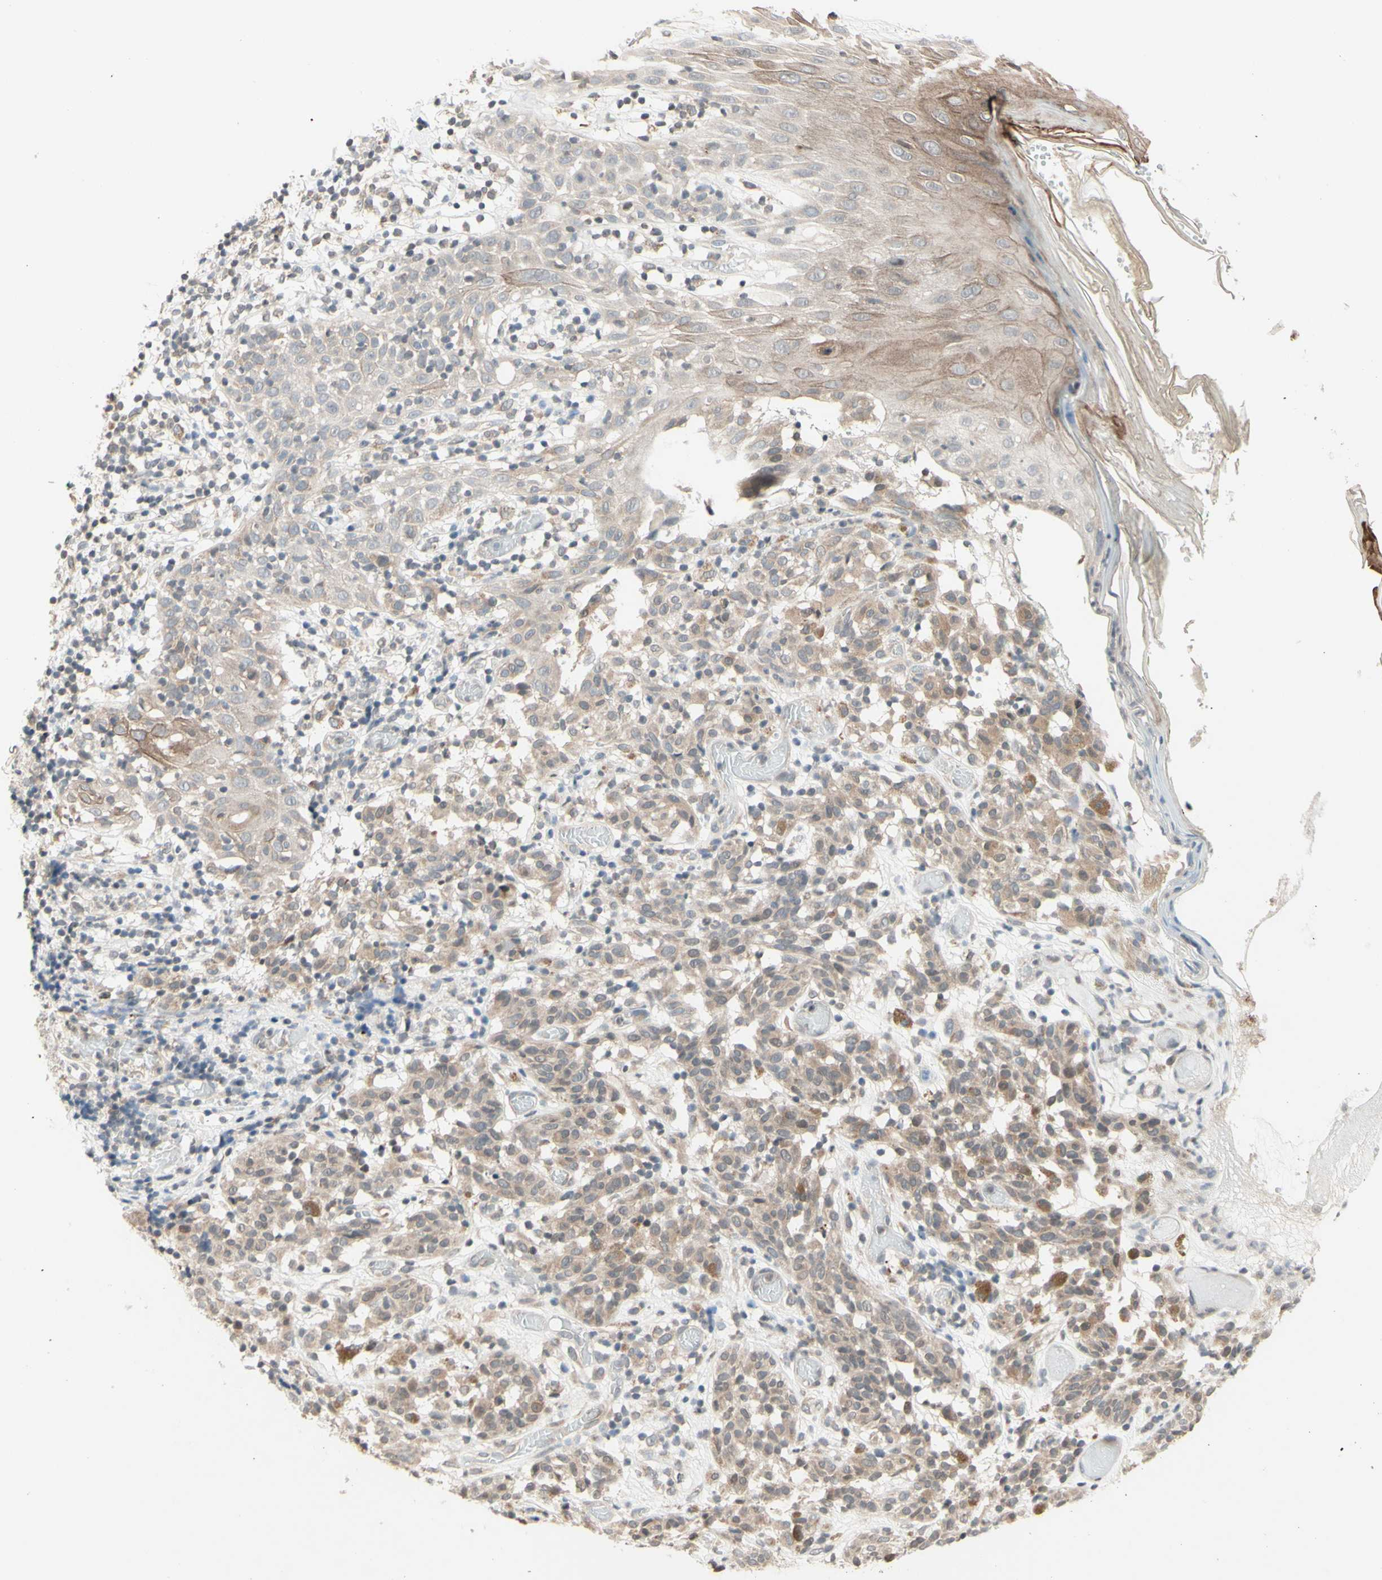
{"staining": {"intensity": "weak", "quantity": ">75%", "location": "cytoplasmic/membranous"}, "tissue": "melanoma", "cell_type": "Tumor cells", "image_type": "cancer", "snomed": [{"axis": "morphology", "description": "Malignant melanoma, NOS"}, {"axis": "topography", "description": "Skin"}], "caption": "Weak cytoplasmic/membranous staining for a protein is appreciated in approximately >75% of tumor cells of melanoma using immunohistochemistry (IHC).", "gene": "ZW10", "patient": {"sex": "female", "age": 46}}